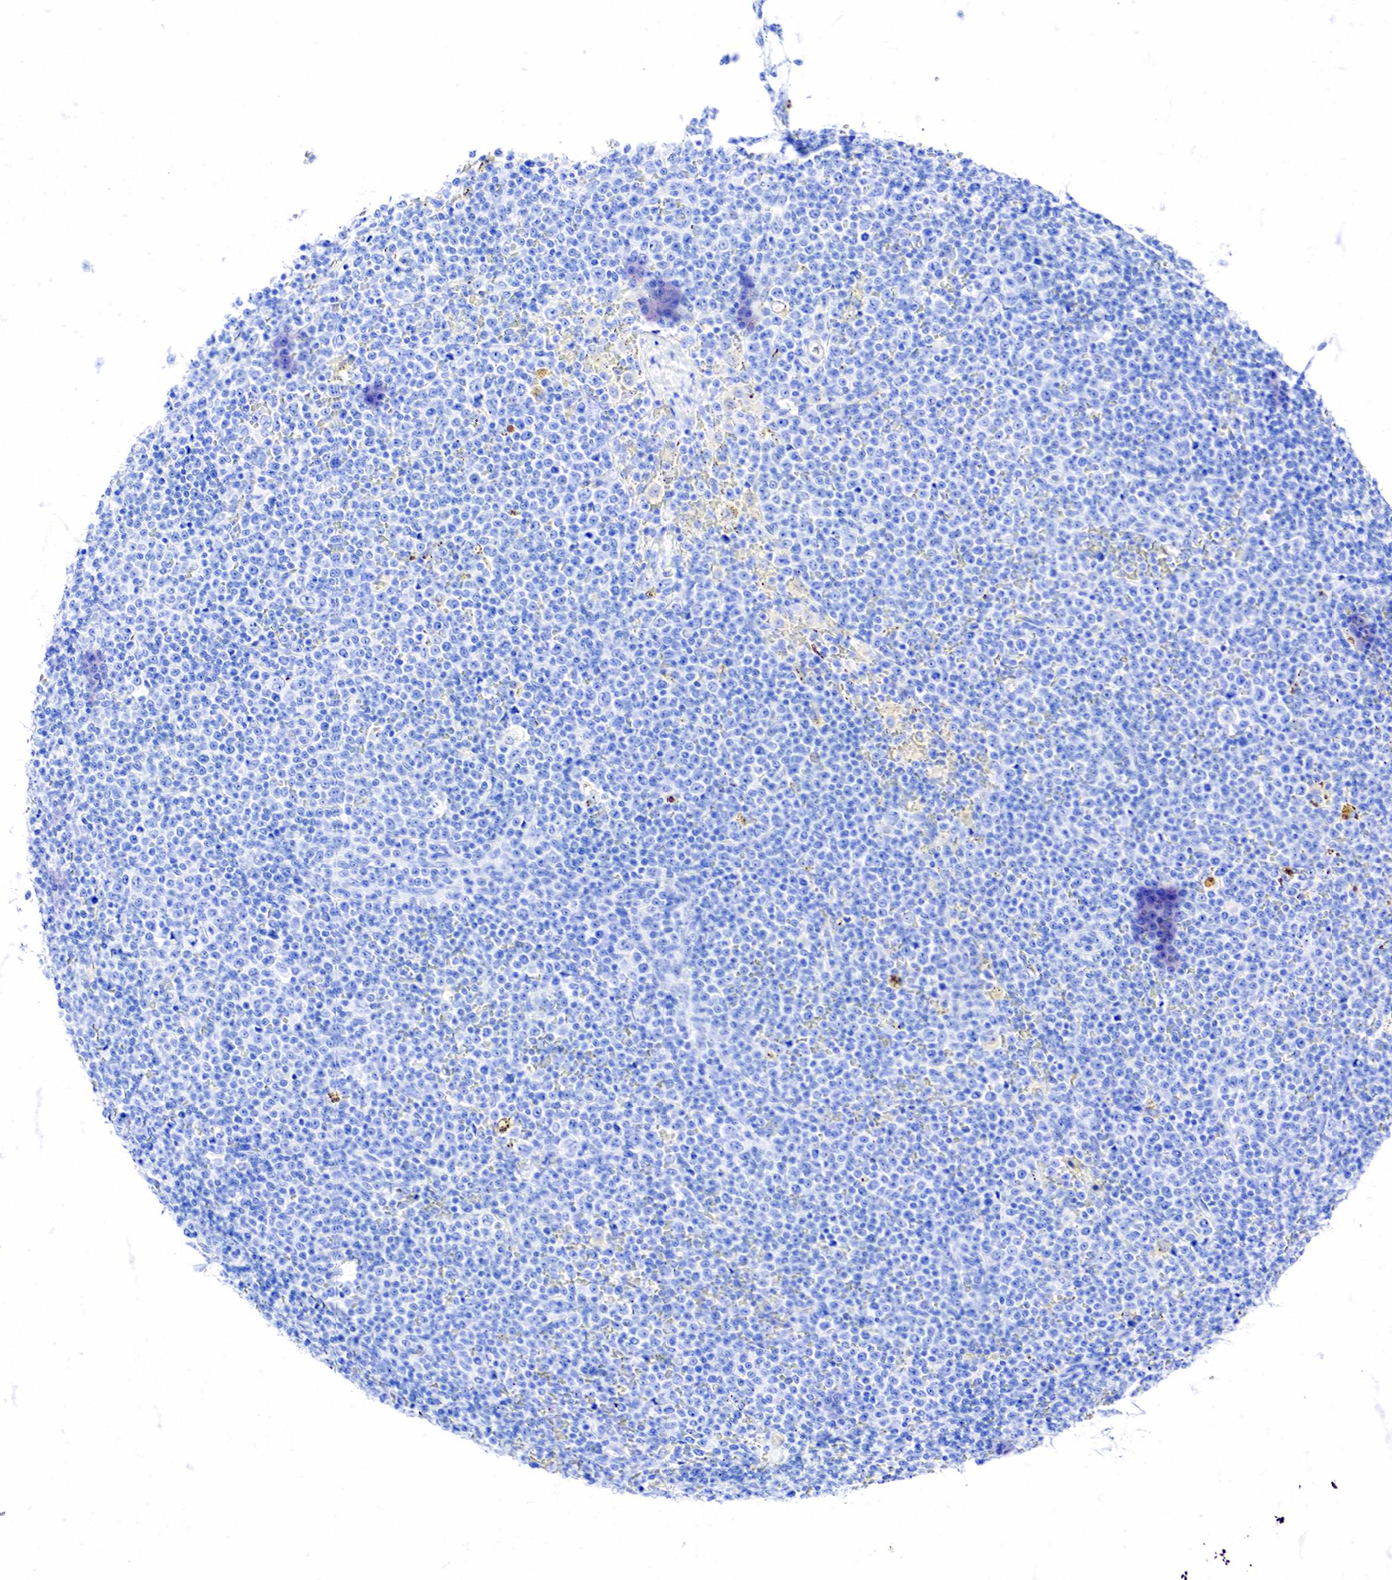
{"staining": {"intensity": "negative", "quantity": "none", "location": "none"}, "tissue": "lymphoma", "cell_type": "Tumor cells", "image_type": "cancer", "snomed": [{"axis": "morphology", "description": "Malignant lymphoma, non-Hodgkin's type, Low grade"}, {"axis": "topography", "description": "Lymph node"}], "caption": "Image shows no significant protein expression in tumor cells of lymphoma.", "gene": "ESR1", "patient": {"sex": "male", "age": 50}}